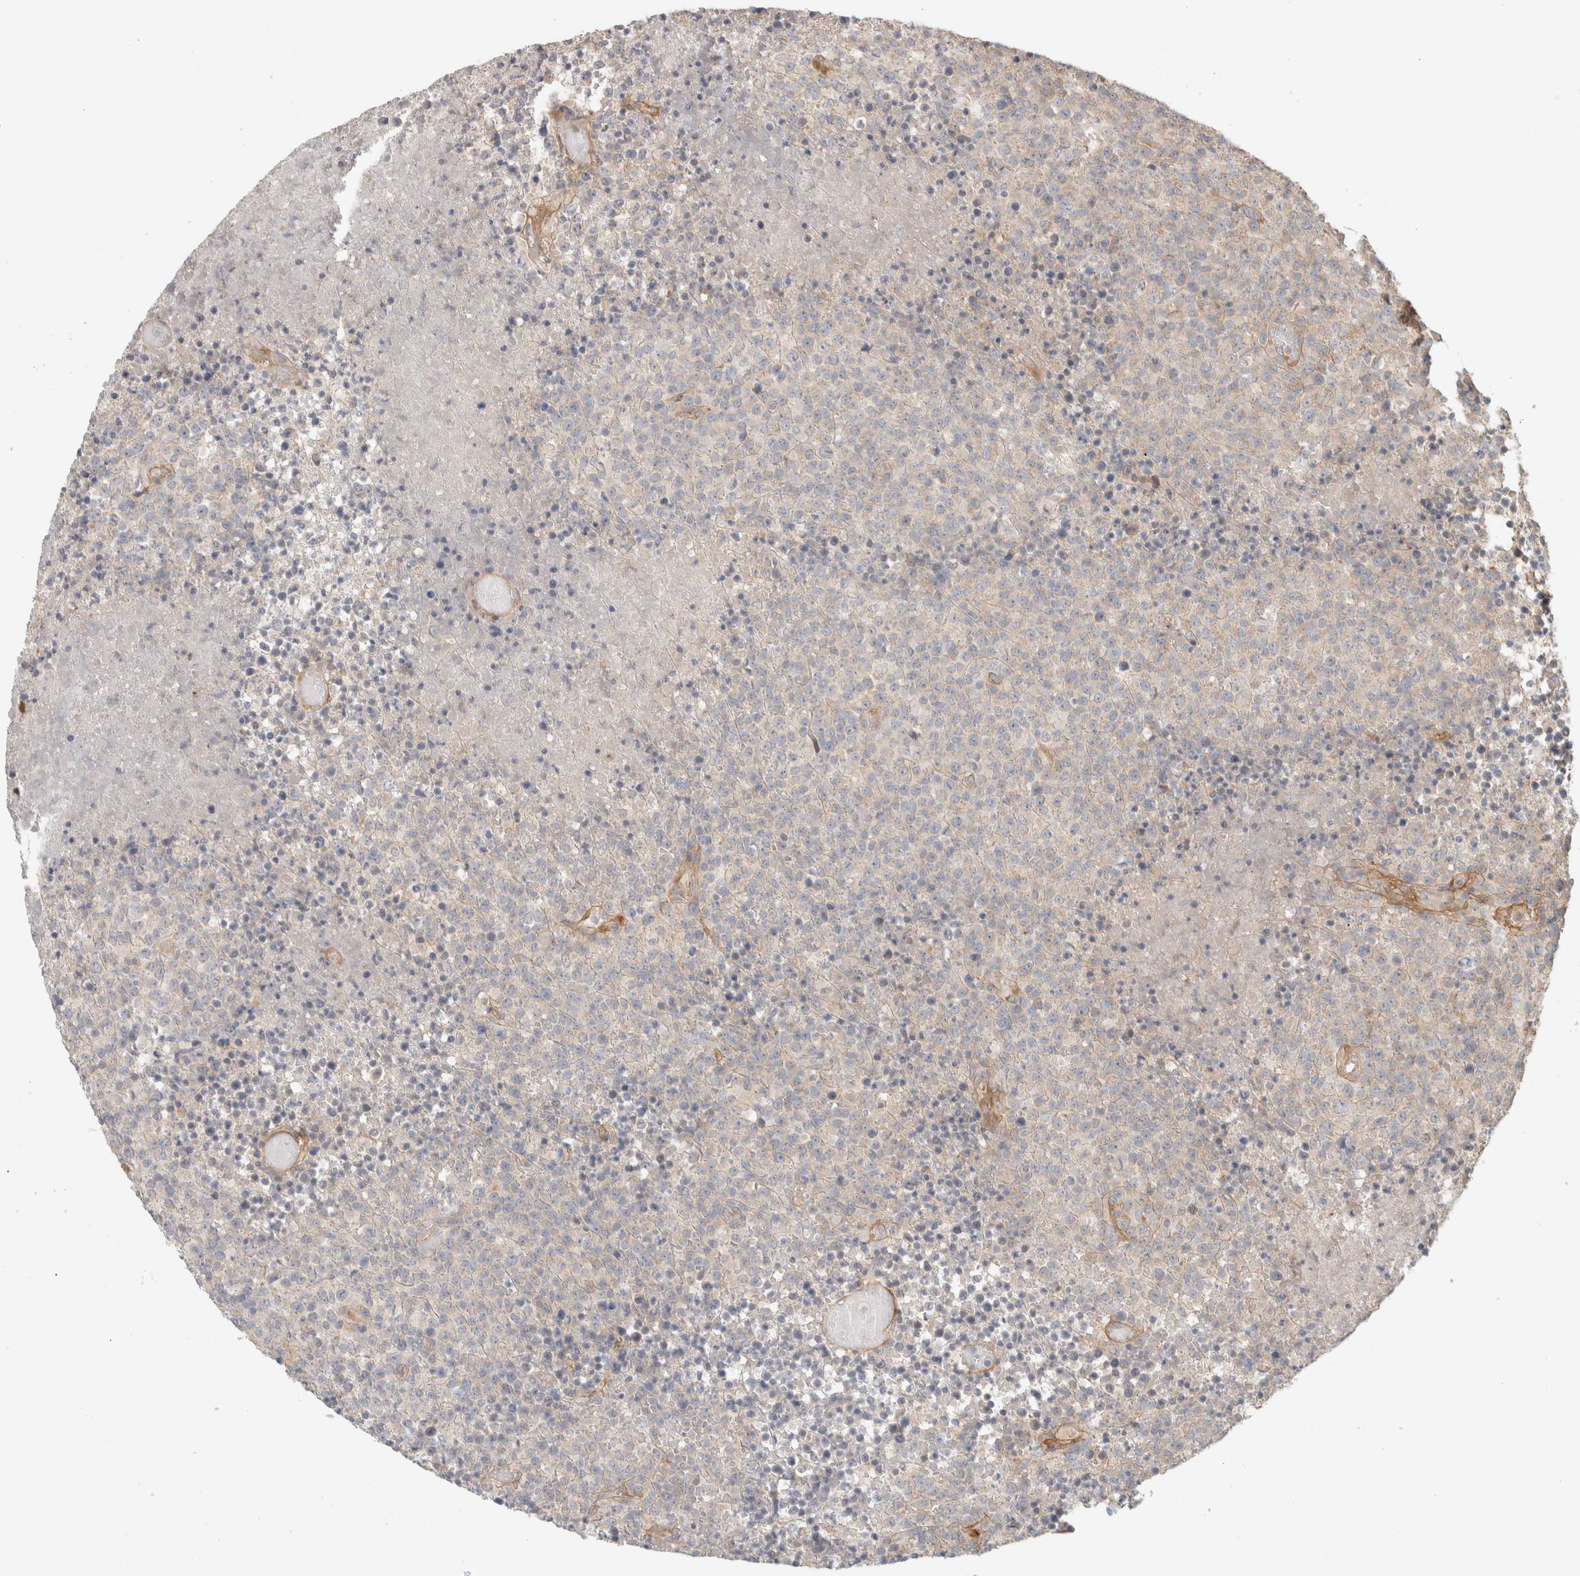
{"staining": {"intensity": "negative", "quantity": "none", "location": "none"}, "tissue": "lymphoma", "cell_type": "Tumor cells", "image_type": "cancer", "snomed": [{"axis": "morphology", "description": "Malignant lymphoma, non-Hodgkin's type, High grade"}, {"axis": "topography", "description": "Lymph node"}], "caption": "High power microscopy micrograph of an immunohistochemistry photomicrograph of high-grade malignant lymphoma, non-Hodgkin's type, revealing no significant staining in tumor cells.", "gene": "HSPG2", "patient": {"sex": "male", "age": 13}}